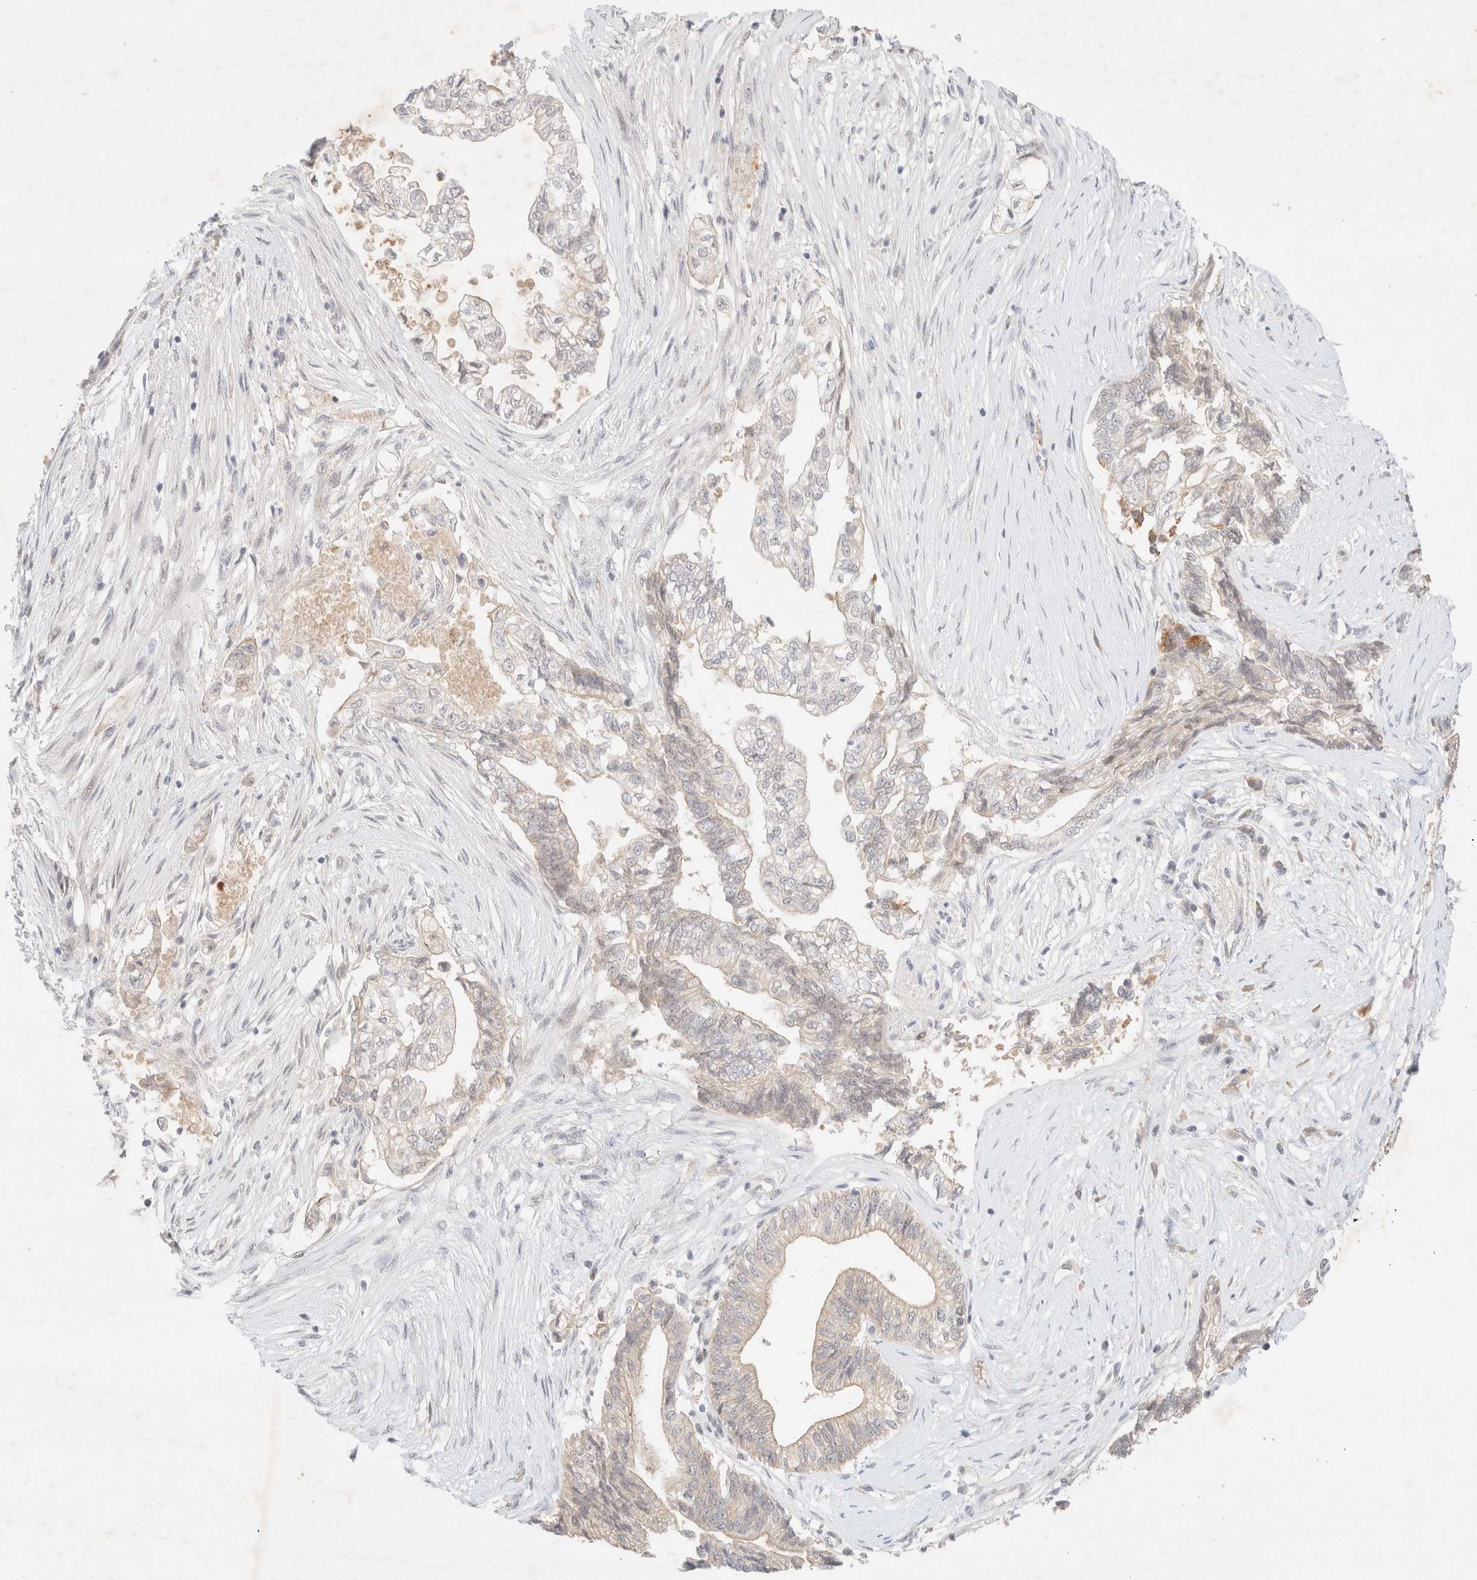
{"staining": {"intensity": "moderate", "quantity": "<25%", "location": "cytoplasmic/membranous"}, "tissue": "pancreatic cancer", "cell_type": "Tumor cells", "image_type": "cancer", "snomed": [{"axis": "morphology", "description": "Adenocarcinoma, NOS"}, {"axis": "topography", "description": "Pancreas"}], "caption": "Brown immunohistochemical staining in pancreatic cancer (adenocarcinoma) displays moderate cytoplasmic/membranous positivity in approximately <25% of tumor cells.", "gene": "SGSM2", "patient": {"sex": "male", "age": 72}}